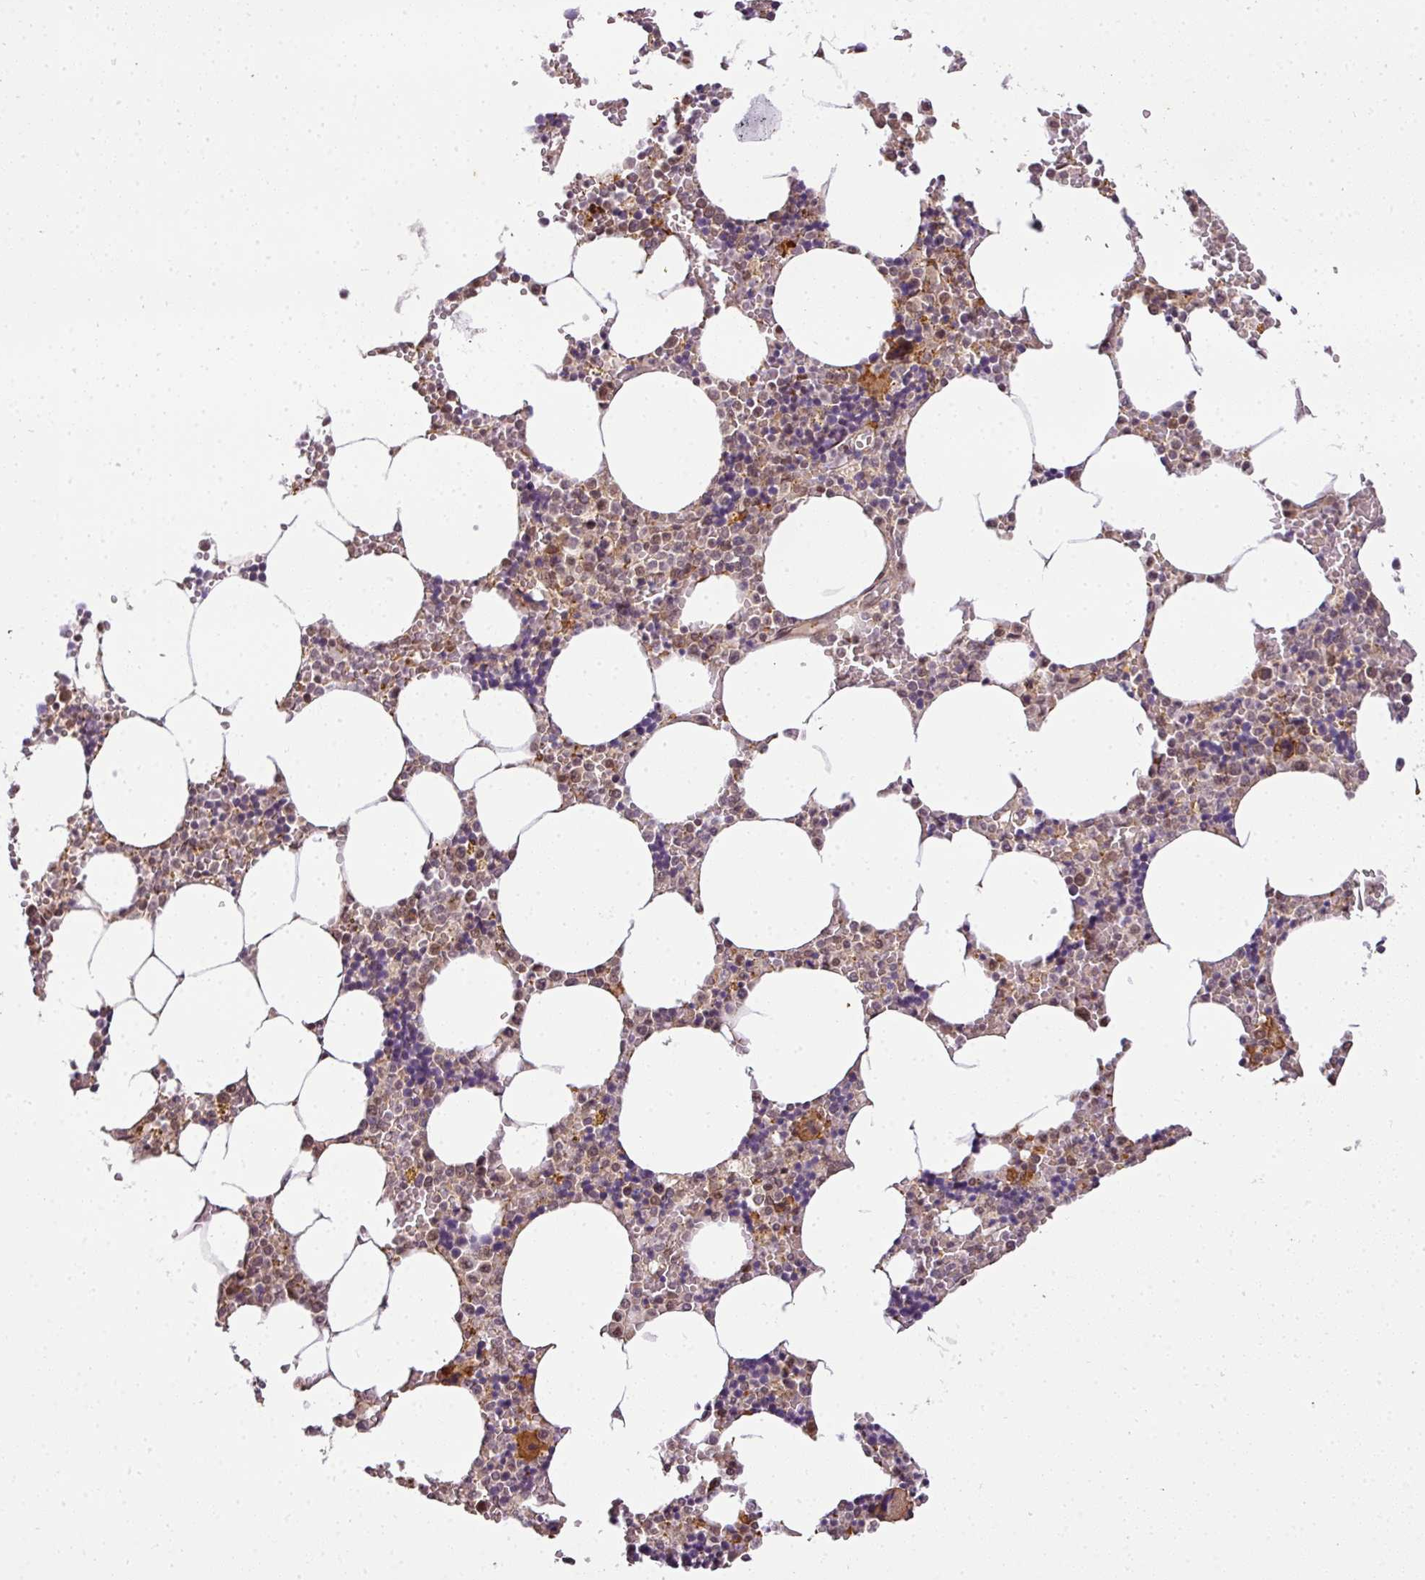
{"staining": {"intensity": "moderate", "quantity": "<25%", "location": "cytoplasmic/membranous"}, "tissue": "bone marrow", "cell_type": "Hematopoietic cells", "image_type": "normal", "snomed": [{"axis": "morphology", "description": "Normal tissue, NOS"}, {"axis": "topography", "description": "Bone marrow"}], "caption": "Bone marrow stained for a protein demonstrates moderate cytoplasmic/membranous positivity in hematopoietic cells. The protein of interest is shown in brown color, while the nuclei are stained blue.", "gene": "C1orf226", "patient": {"sex": "male", "age": 70}}